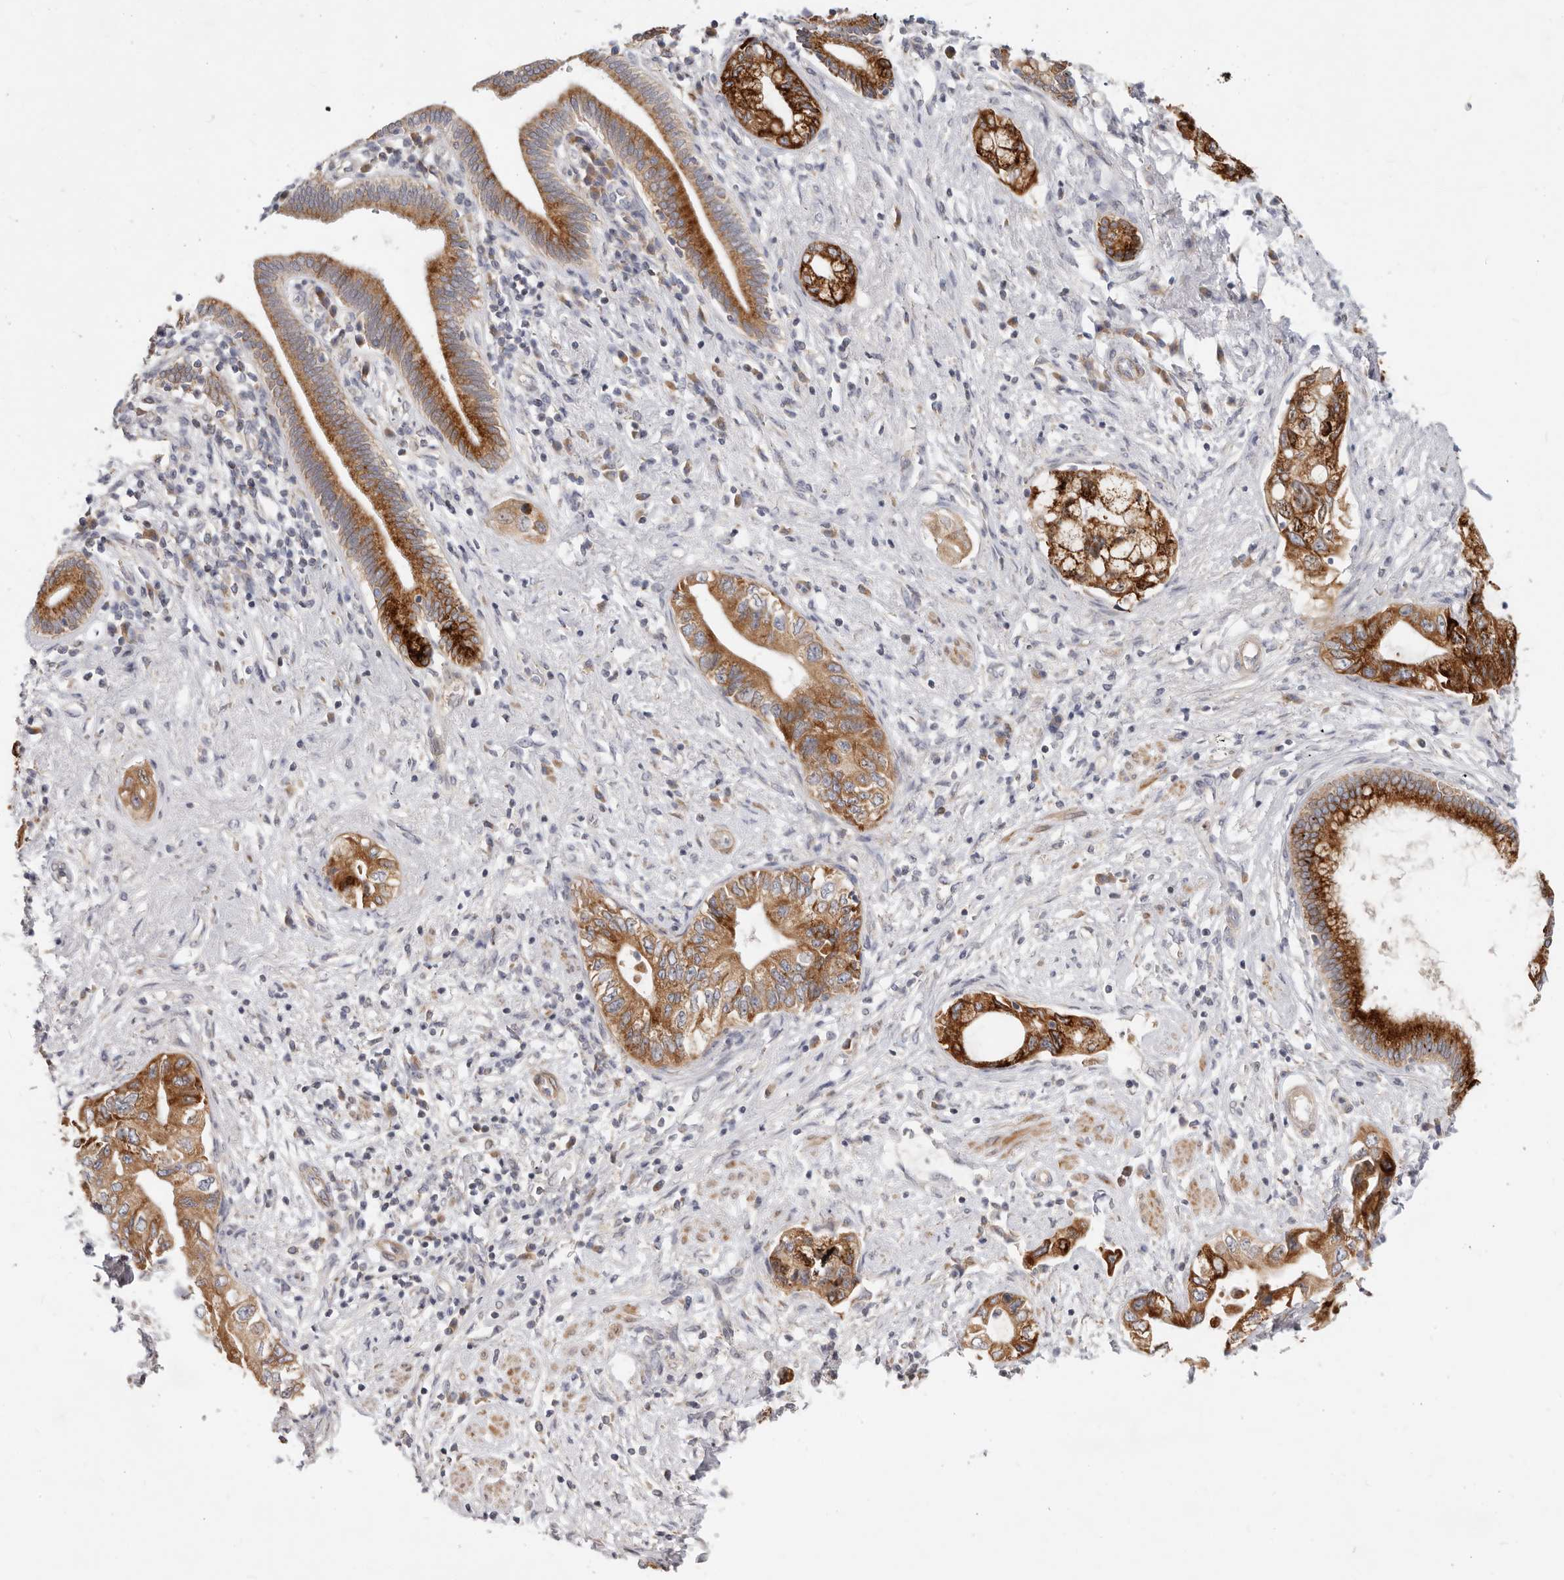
{"staining": {"intensity": "strong", "quantity": ">75%", "location": "cytoplasmic/membranous"}, "tissue": "pancreatic cancer", "cell_type": "Tumor cells", "image_type": "cancer", "snomed": [{"axis": "morphology", "description": "Adenocarcinoma, NOS"}, {"axis": "topography", "description": "Pancreas"}], "caption": "A brown stain shows strong cytoplasmic/membranous positivity of a protein in human adenocarcinoma (pancreatic) tumor cells. The staining was performed using DAB, with brown indicating positive protein expression. Nuclei are stained blue with hematoxylin.", "gene": "TFB2M", "patient": {"sex": "female", "age": 73}}